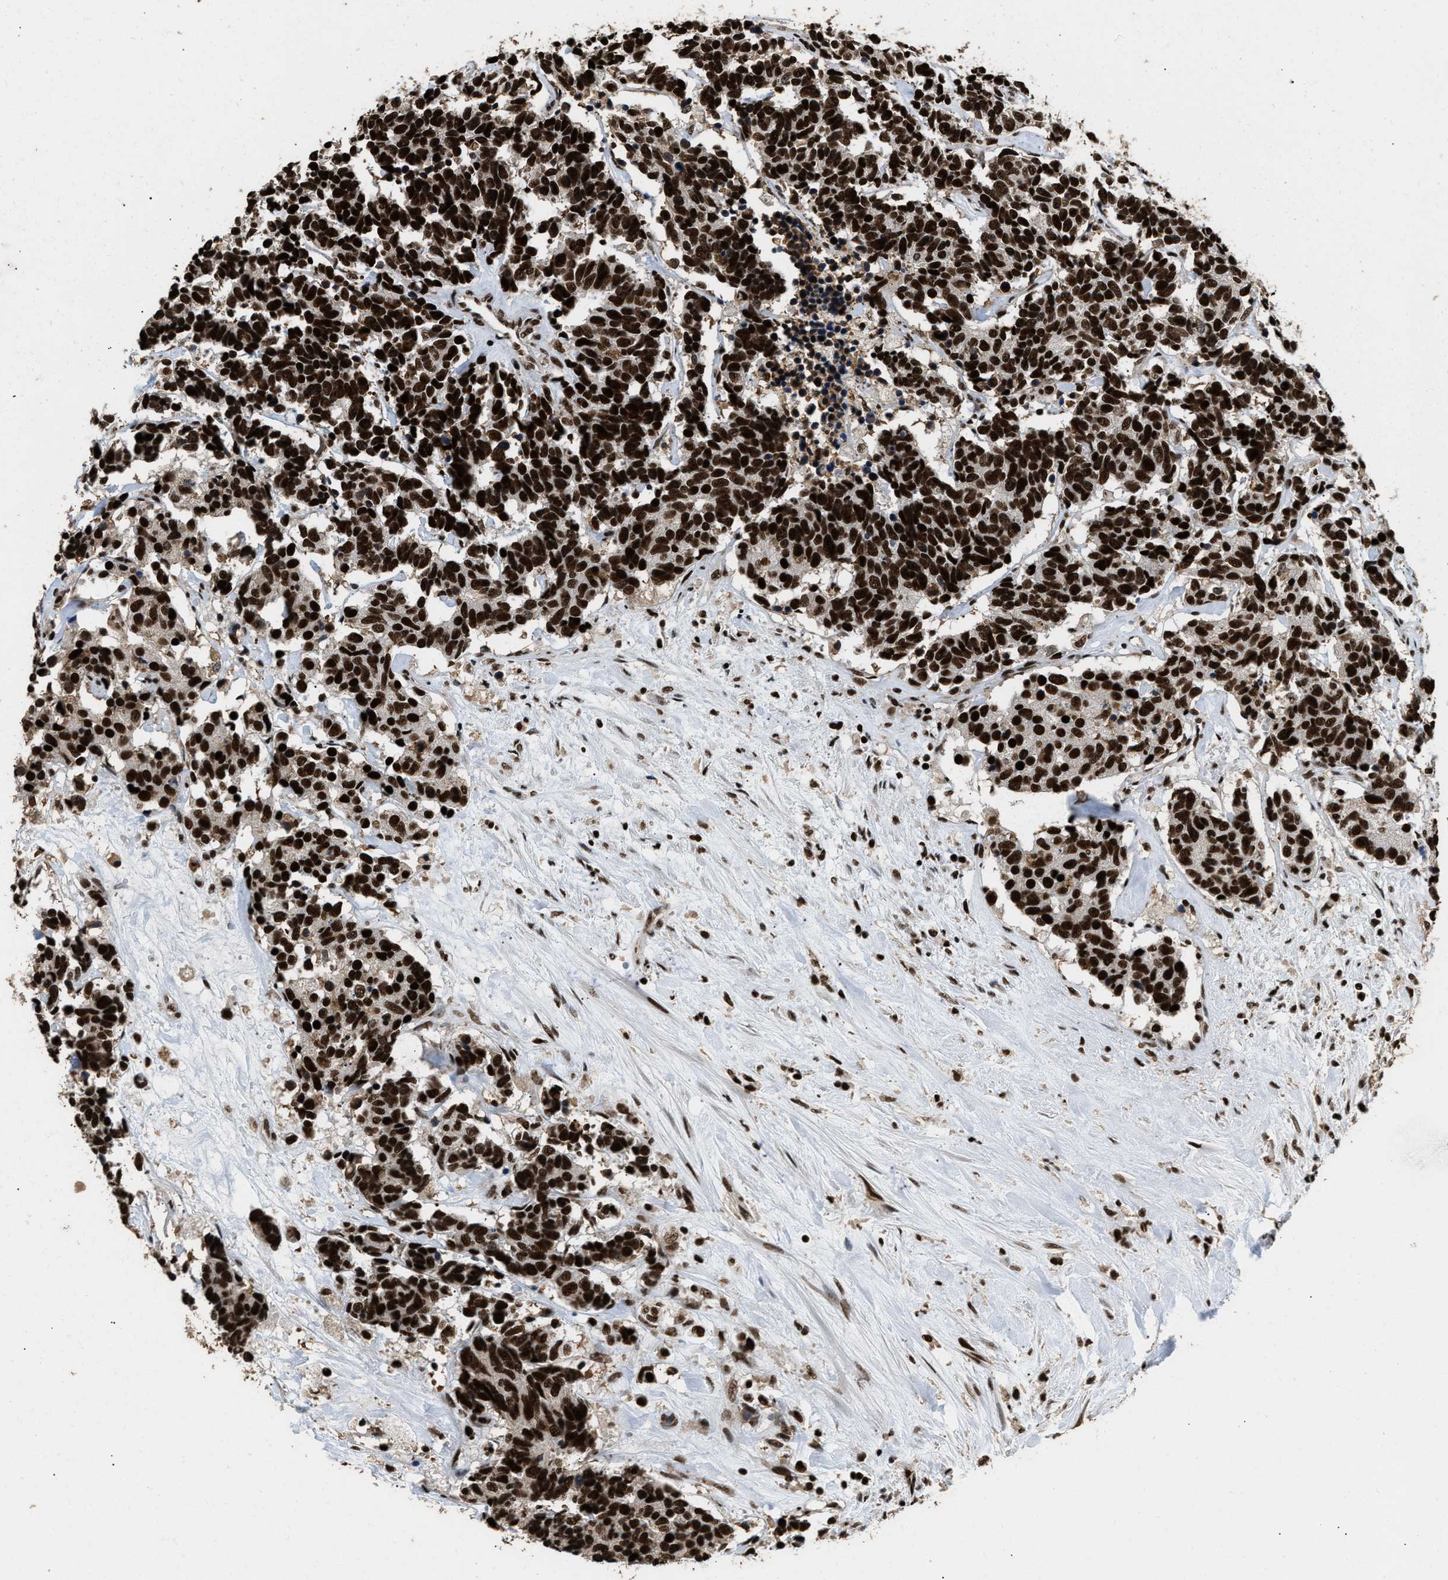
{"staining": {"intensity": "strong", "quantity": ">75%", "location": "nuclear"}, "tissue": "carcinoid", "cell_type": "Tumor cells", "image_type": "cancer", "snomed": [{"axis": "morphology", "description": "Carcinoma, NOS"}, {"axis": "morphology", "description": "Carcinoid, malignant, NOS"}, {"axis": "topography", "description": "Urinary bladder"}], "caption": "High-power microscopy captured an IHC histopathology image of carcinoid, revealing strong nuclear staining in approximately >75% of tumor cells.", "gene": "RAD21", "patient": {"sex": "male", "age": 57}}